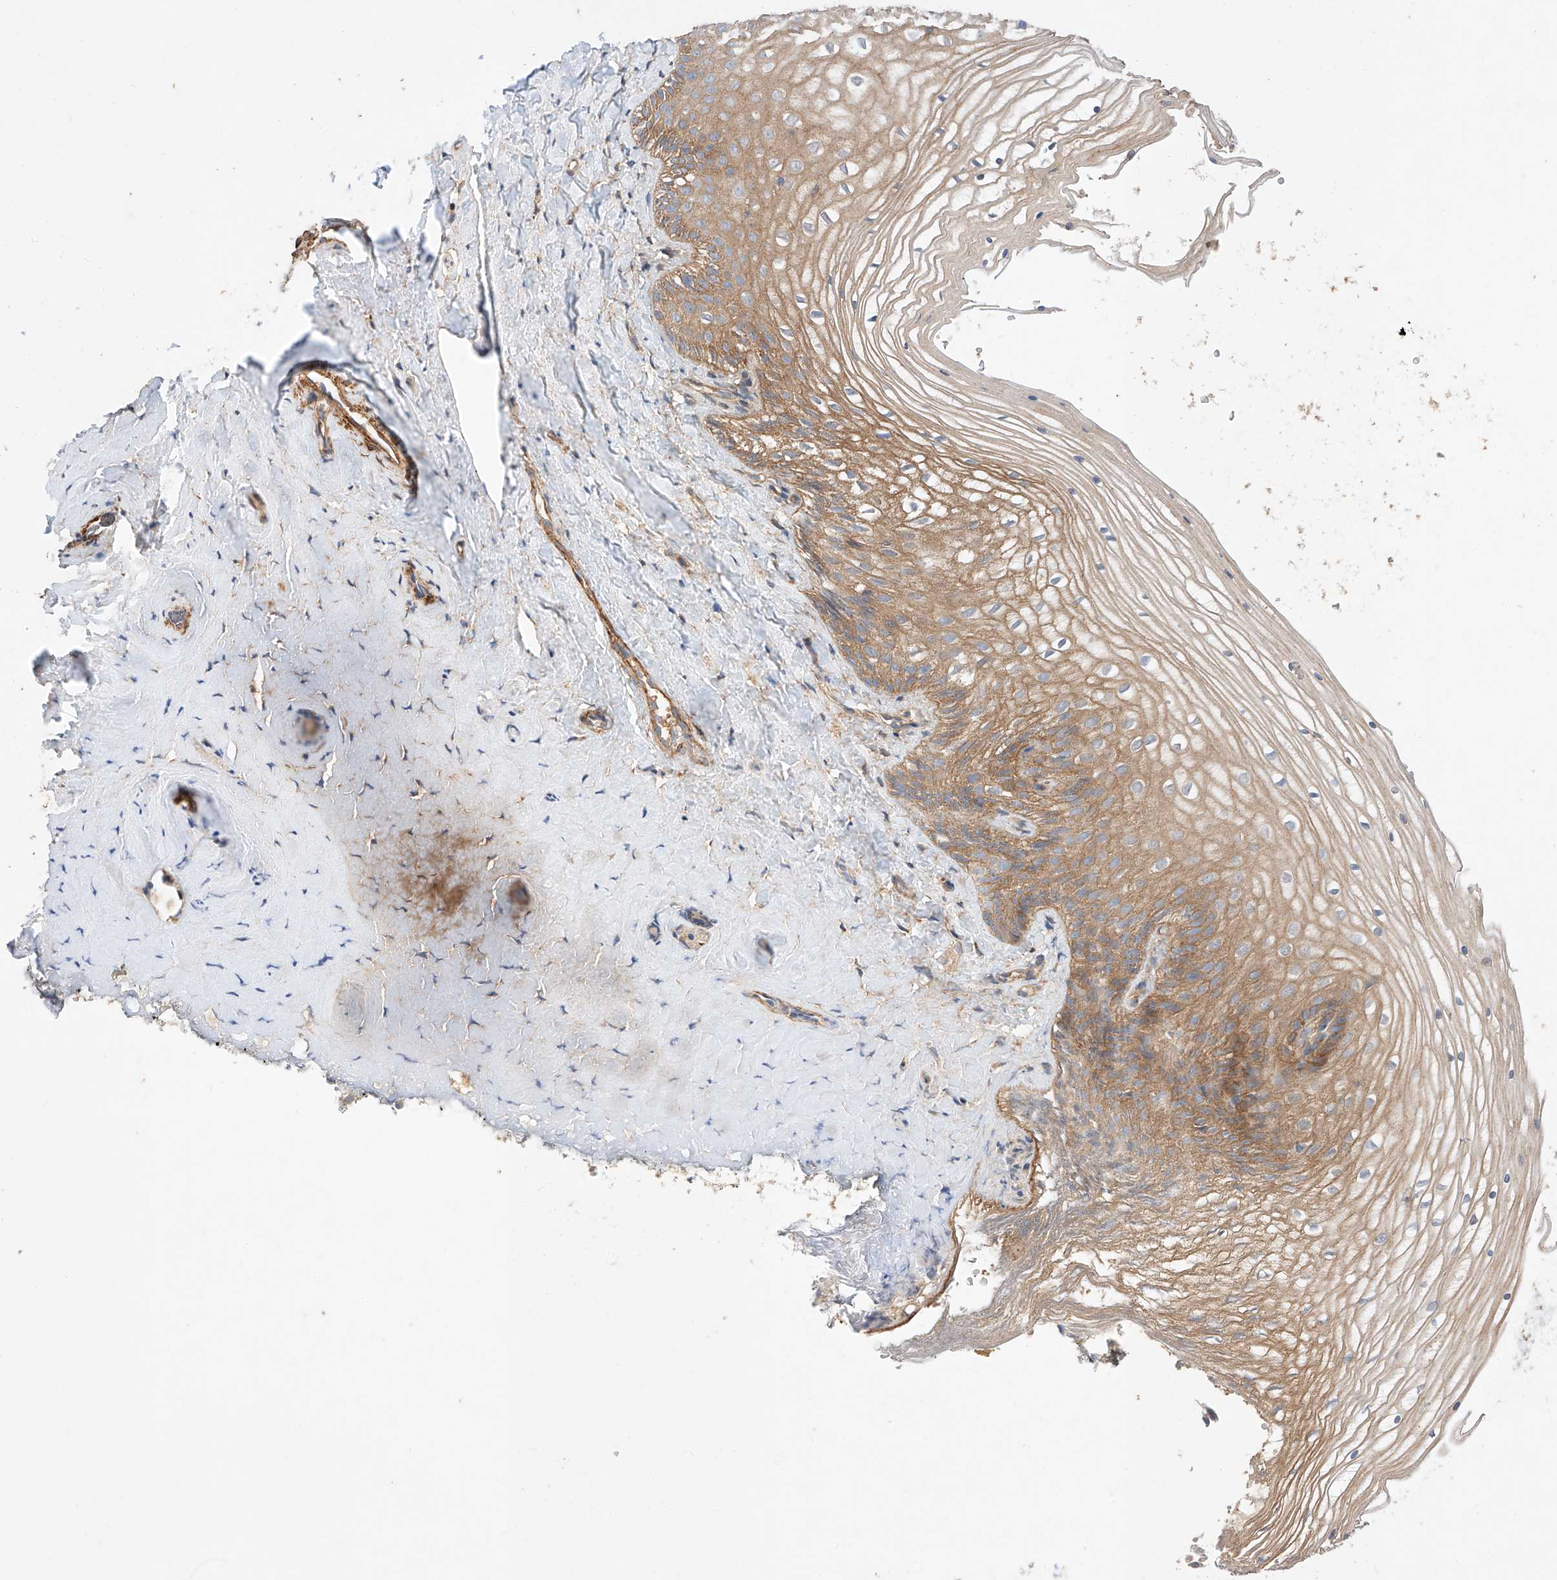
{"staining": {"intensity": "moderate", "quantity": ">75%", "location": "cytoplasmic/membranous"}, "tissue": "vagina", "cell_type": "Squamous epithelial cells", "image_type": "normal", "snomed": [{"axis": "morphology", "description": "Normal tissue, NOS"}, {"axis": "topography", "description": "Vagina"}, {"axis": "topography", "description": "Cervix"}], "caption": "Moderate cytoplasmic/membranous staining for a protein is appreciated in about >75% of squamous epithelial cells of normal vagina using immunohistochemistry.", "gene": "RAB23", "patient": {"sex": "female", "age": 40}}